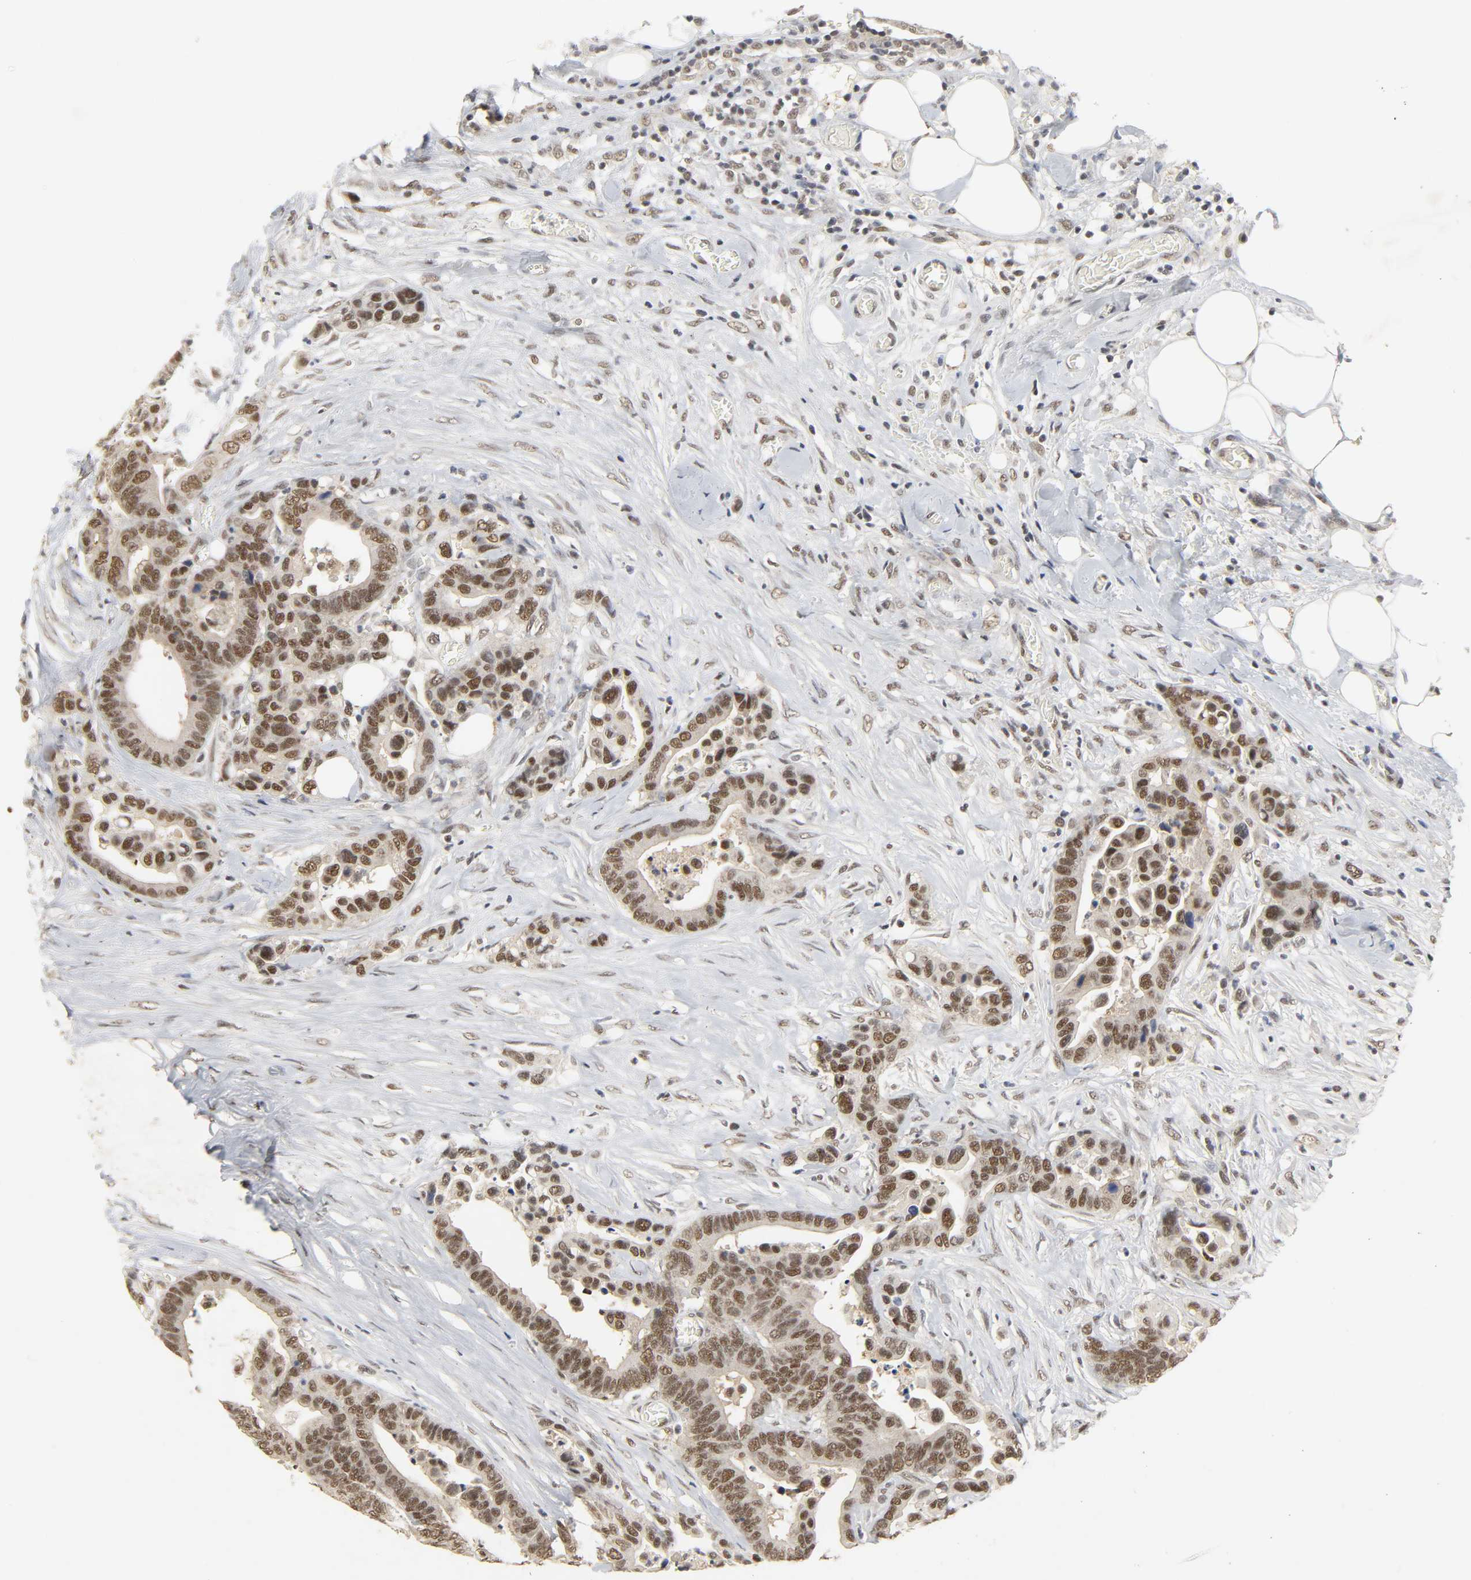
{"staining": {"intensity": "moderate", "quantity": ">75%", "location": "nuclear"}, "tissue": "colorectal cancer", "cell_type": "Tumor cells", "image_type": "cancer", "snomed": [{"axis": "morphology", "description": "Adenocarcinoma, NOS"}, {"axis": "topography", "description": "Colon"}], "caption": "Colorectal cancer stained with immunohistochemistry exhibits moderate nuclear staining in approximately >75% of tumor cells. The protein of interest is shown in brown color, while the nuclei are stained blue.", "gene": "NCOA6", "patient": {"sex": "male", "age": 82}}